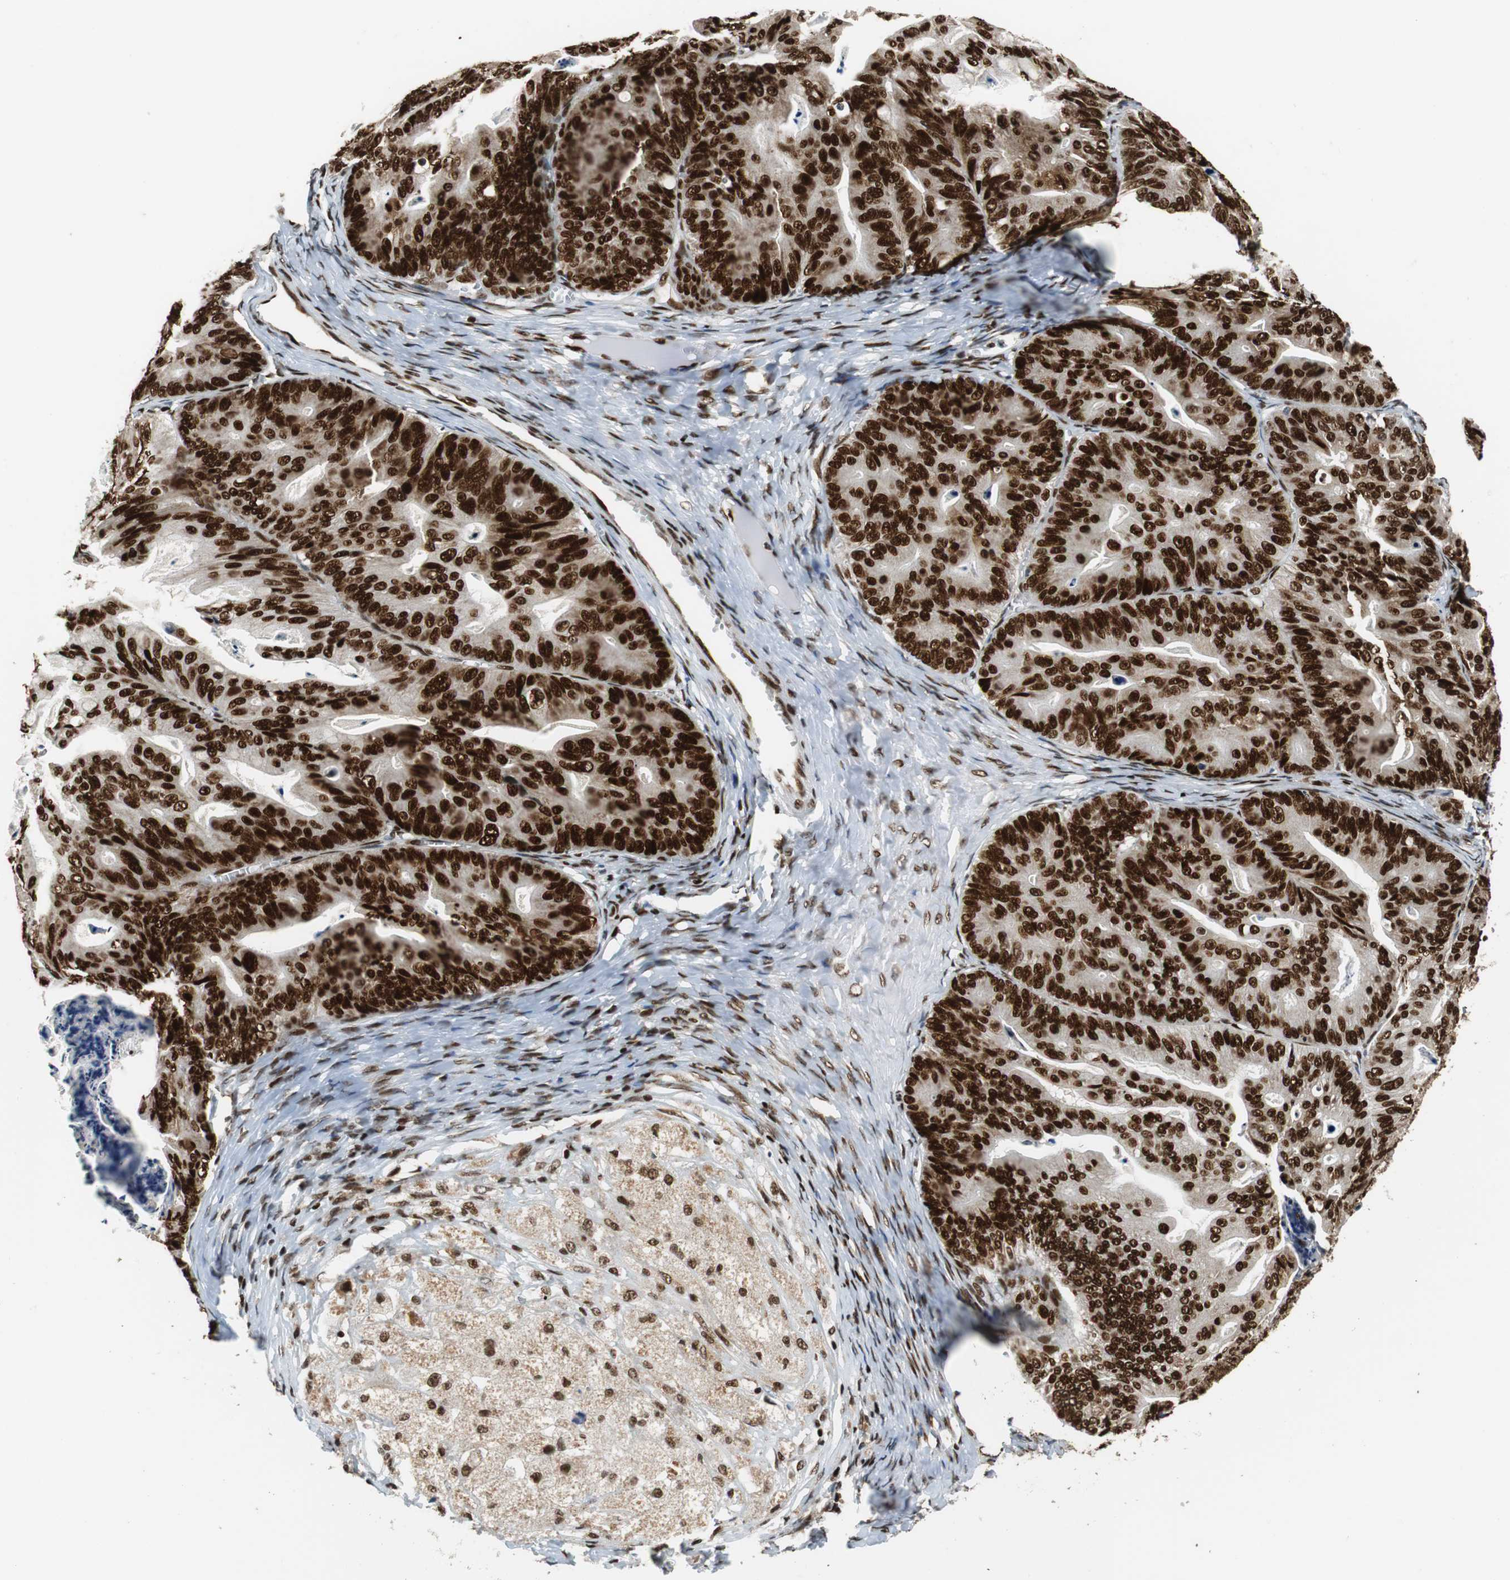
{"staining": {"intensity": "strong", "quantity": ">75%", "location": "nuclear"}, "tissue": "ovarian cancer", "cell_type": "Tumor cells", "image_type": "cancer", "snomed": [{"axis": "morphology", "description": "Cystadenocarcinoma, mucinous, NOS"}, {"axis": "topography", "description": "Ovary"}], "caption": "Strong nuclear expression is seen in about >75% of tumor cells in ovarian mucinous cystadenocarcinoma.", "gene": "HDAC1", "patient": {"sex": "female", "age": 36}}